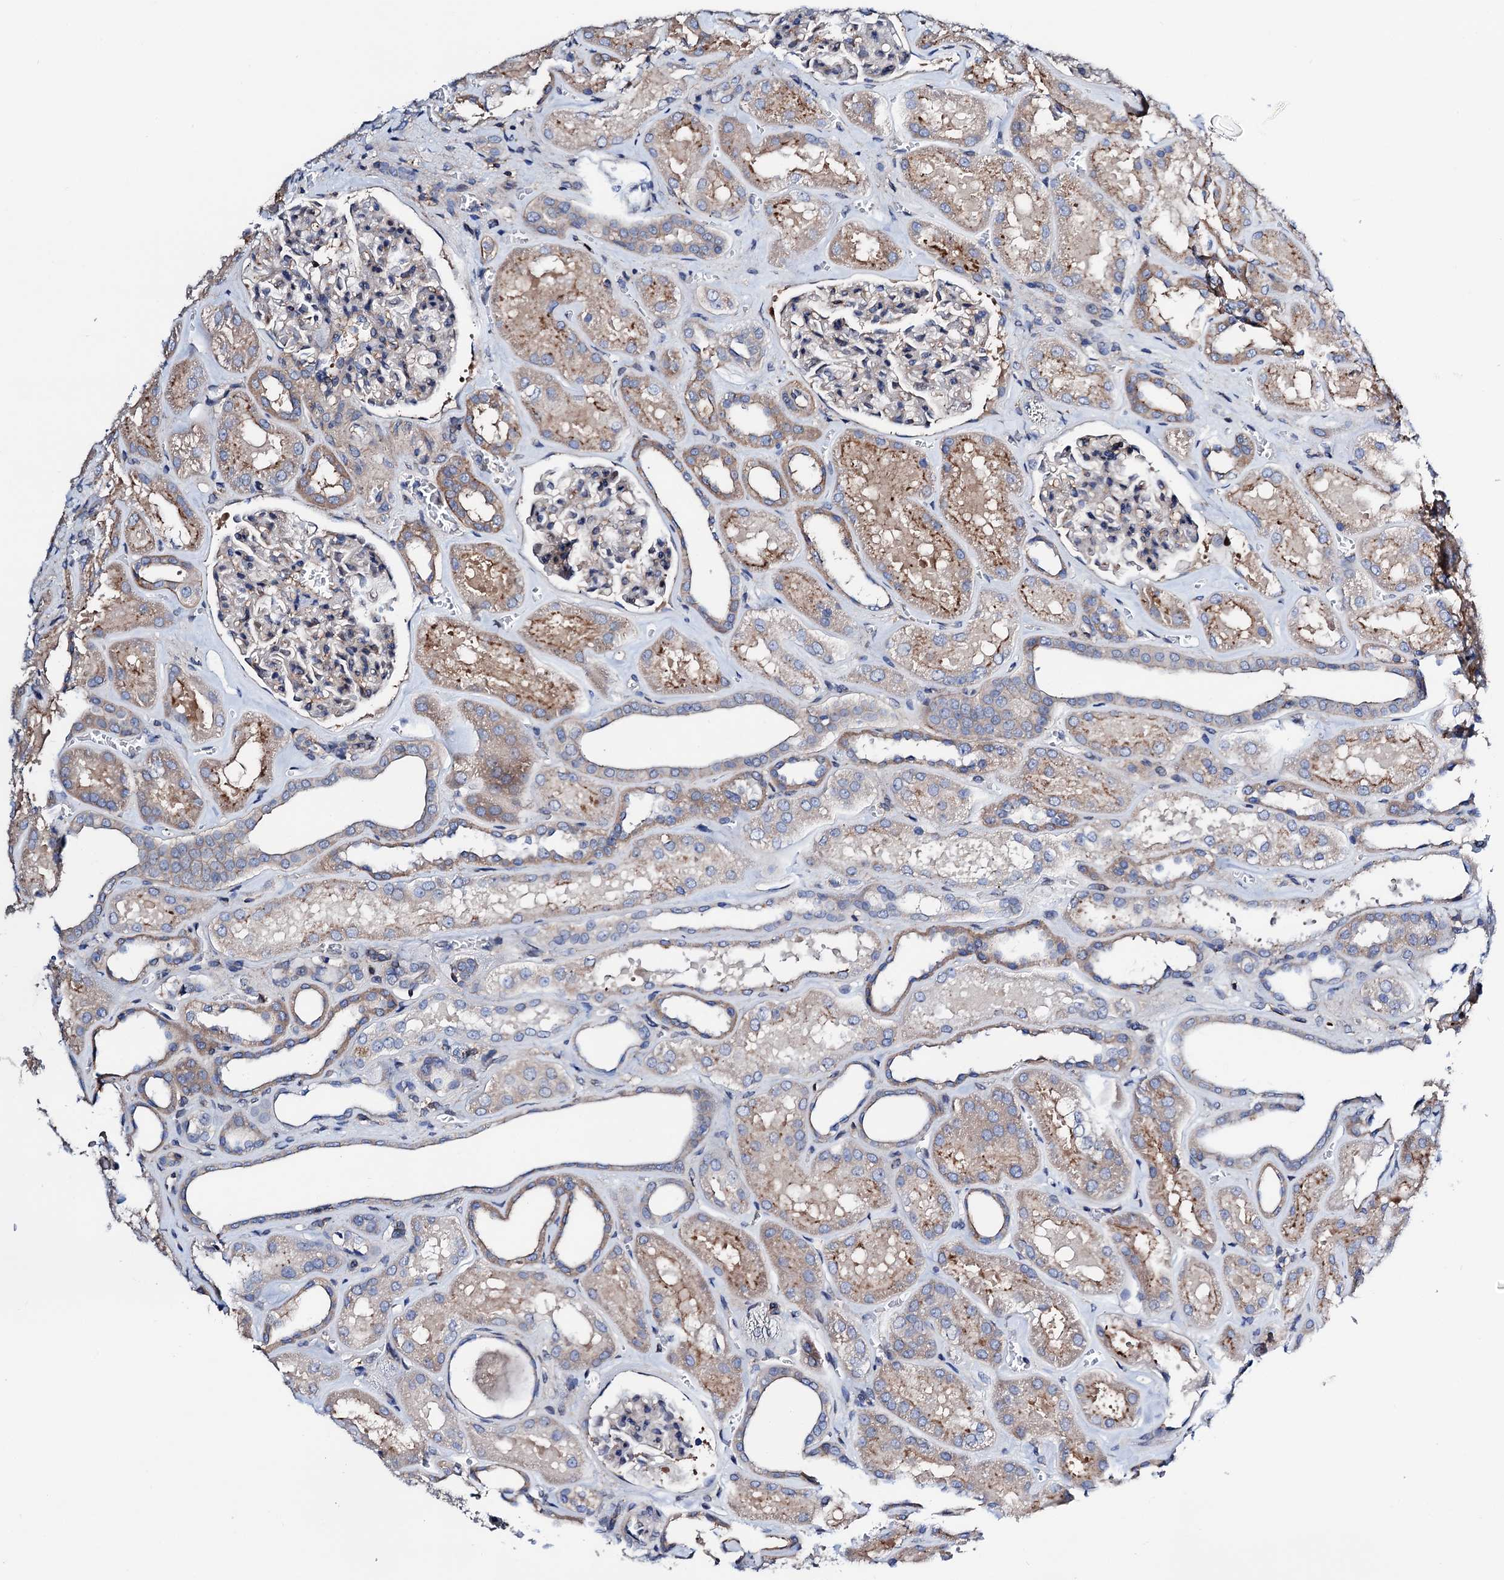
{"staining": {"intensity": "negative", "quantity": "none", "location": "none"}, "tissue": "kidney", "cell_type": "Cells in glomeruli", "image_type": "normal", "snomed": [{"axis": "morphology", "description": "Normal tissue, NOS"}, {"axis": "morphology", "description": "Adenocarcinoma, NOS"}, {"axis": "topography", "description": "Kidney"}], "caption": "A high-resolution photomicrograph shows immunohistochemistry staining of benign kidney, which shows no significant positivity in cells in glomeruli. (DAB (3,3'-diaminobenzidine) IHC with hematoxylin counter stain).", "gene": "GCOM1", "patient": {"sex": "female", "age": 68}}